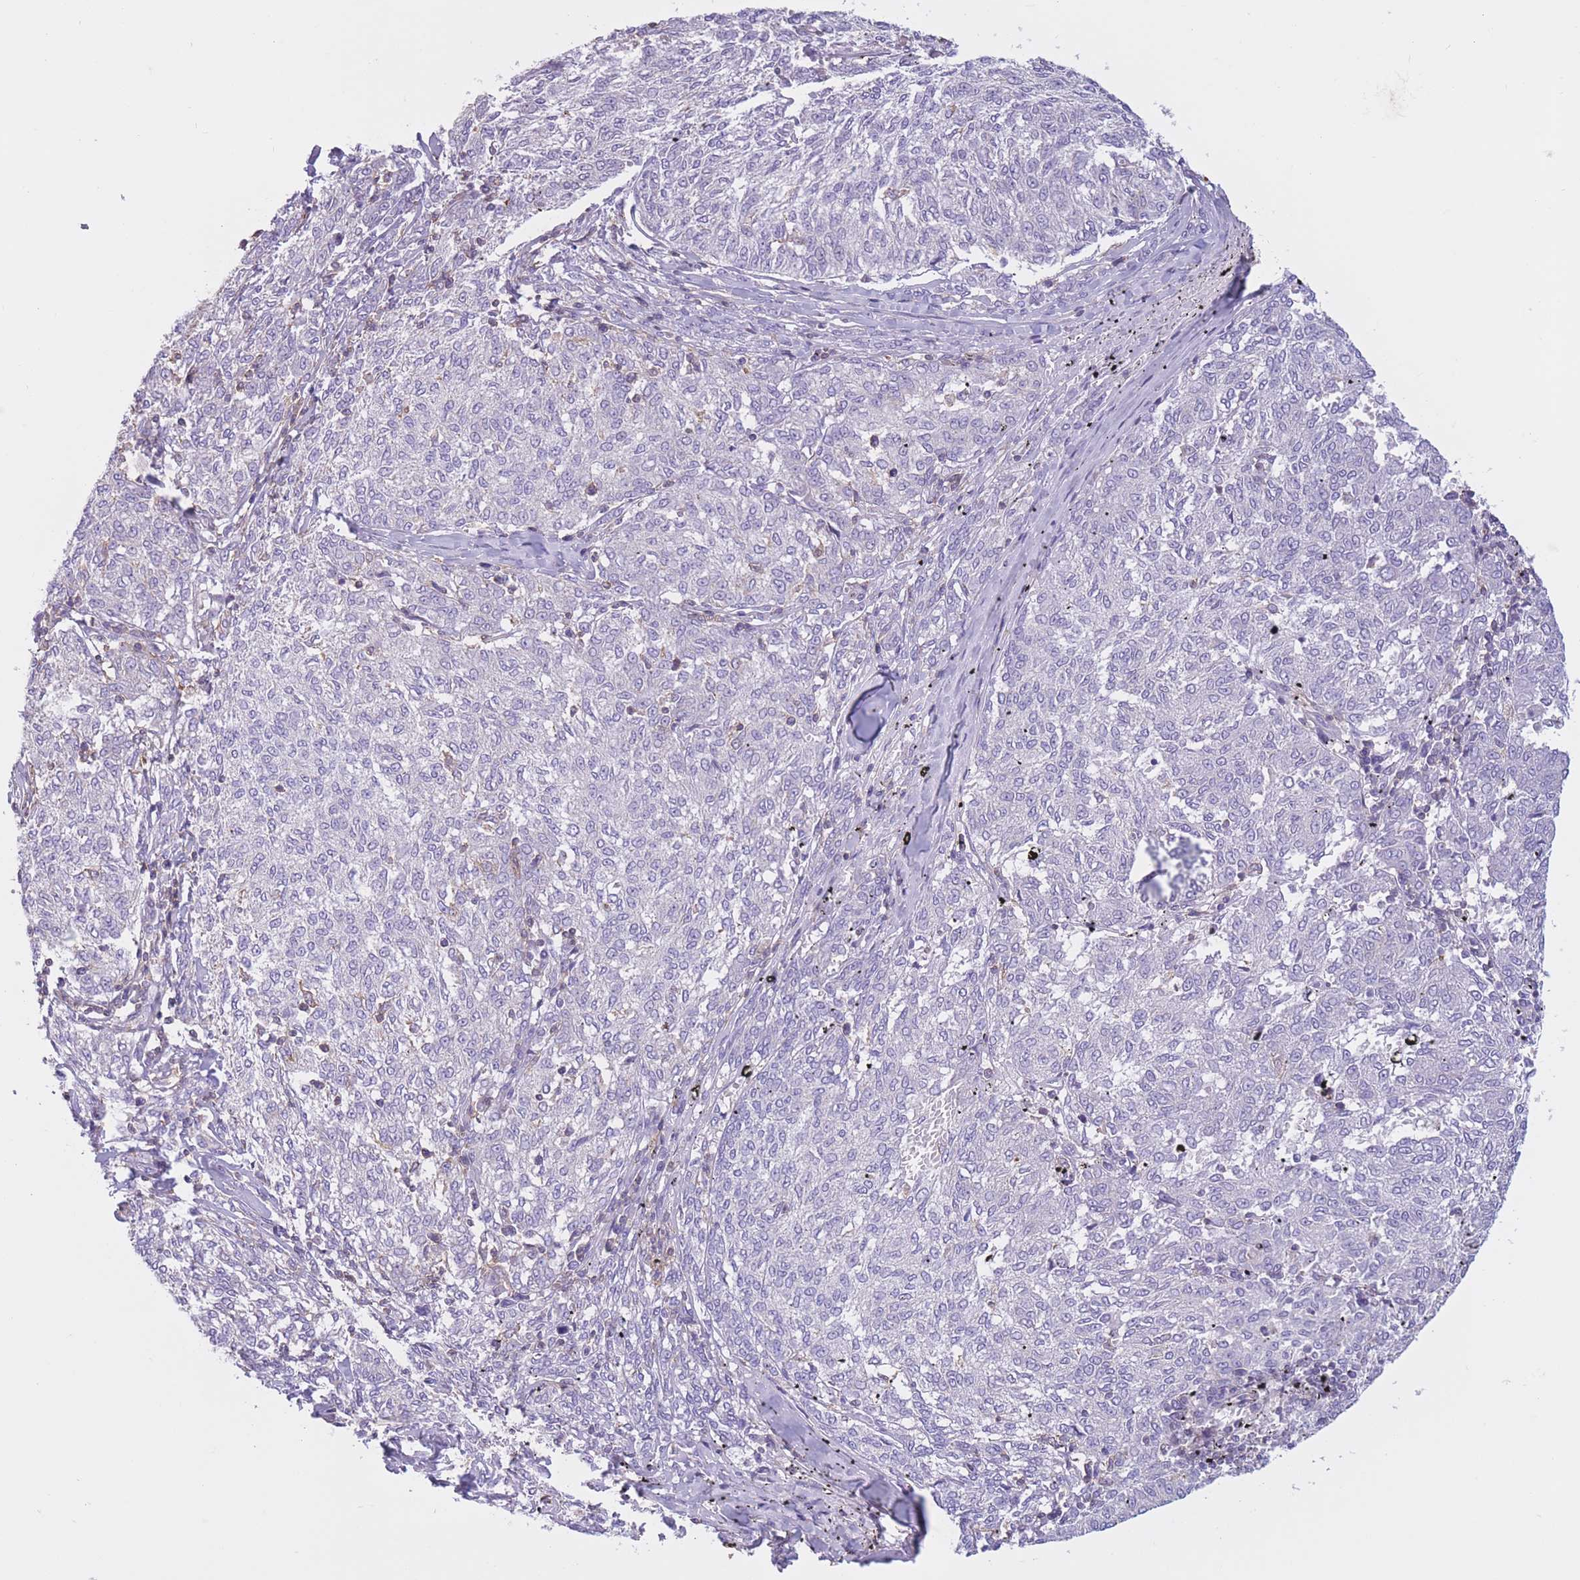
{"staining": {"intensity": "negative", "quantity": "none", "location": "none"}, "tissue": "melanoma", "cell_type": "Tumor cells", "image_type": "cancer", "snomed": [{"axis": "morphology", "description": "Malignant melanoma, NOS"}, {"axis": "topography", "description": "Skin"}], "caption": "A high-resolution image shows immunohistochemistry staining of malignant melanoma, which reveals no significant staining in tumor cells.", "gene": "PDHA1", "patient": {"sex": "female", "age": 72}}